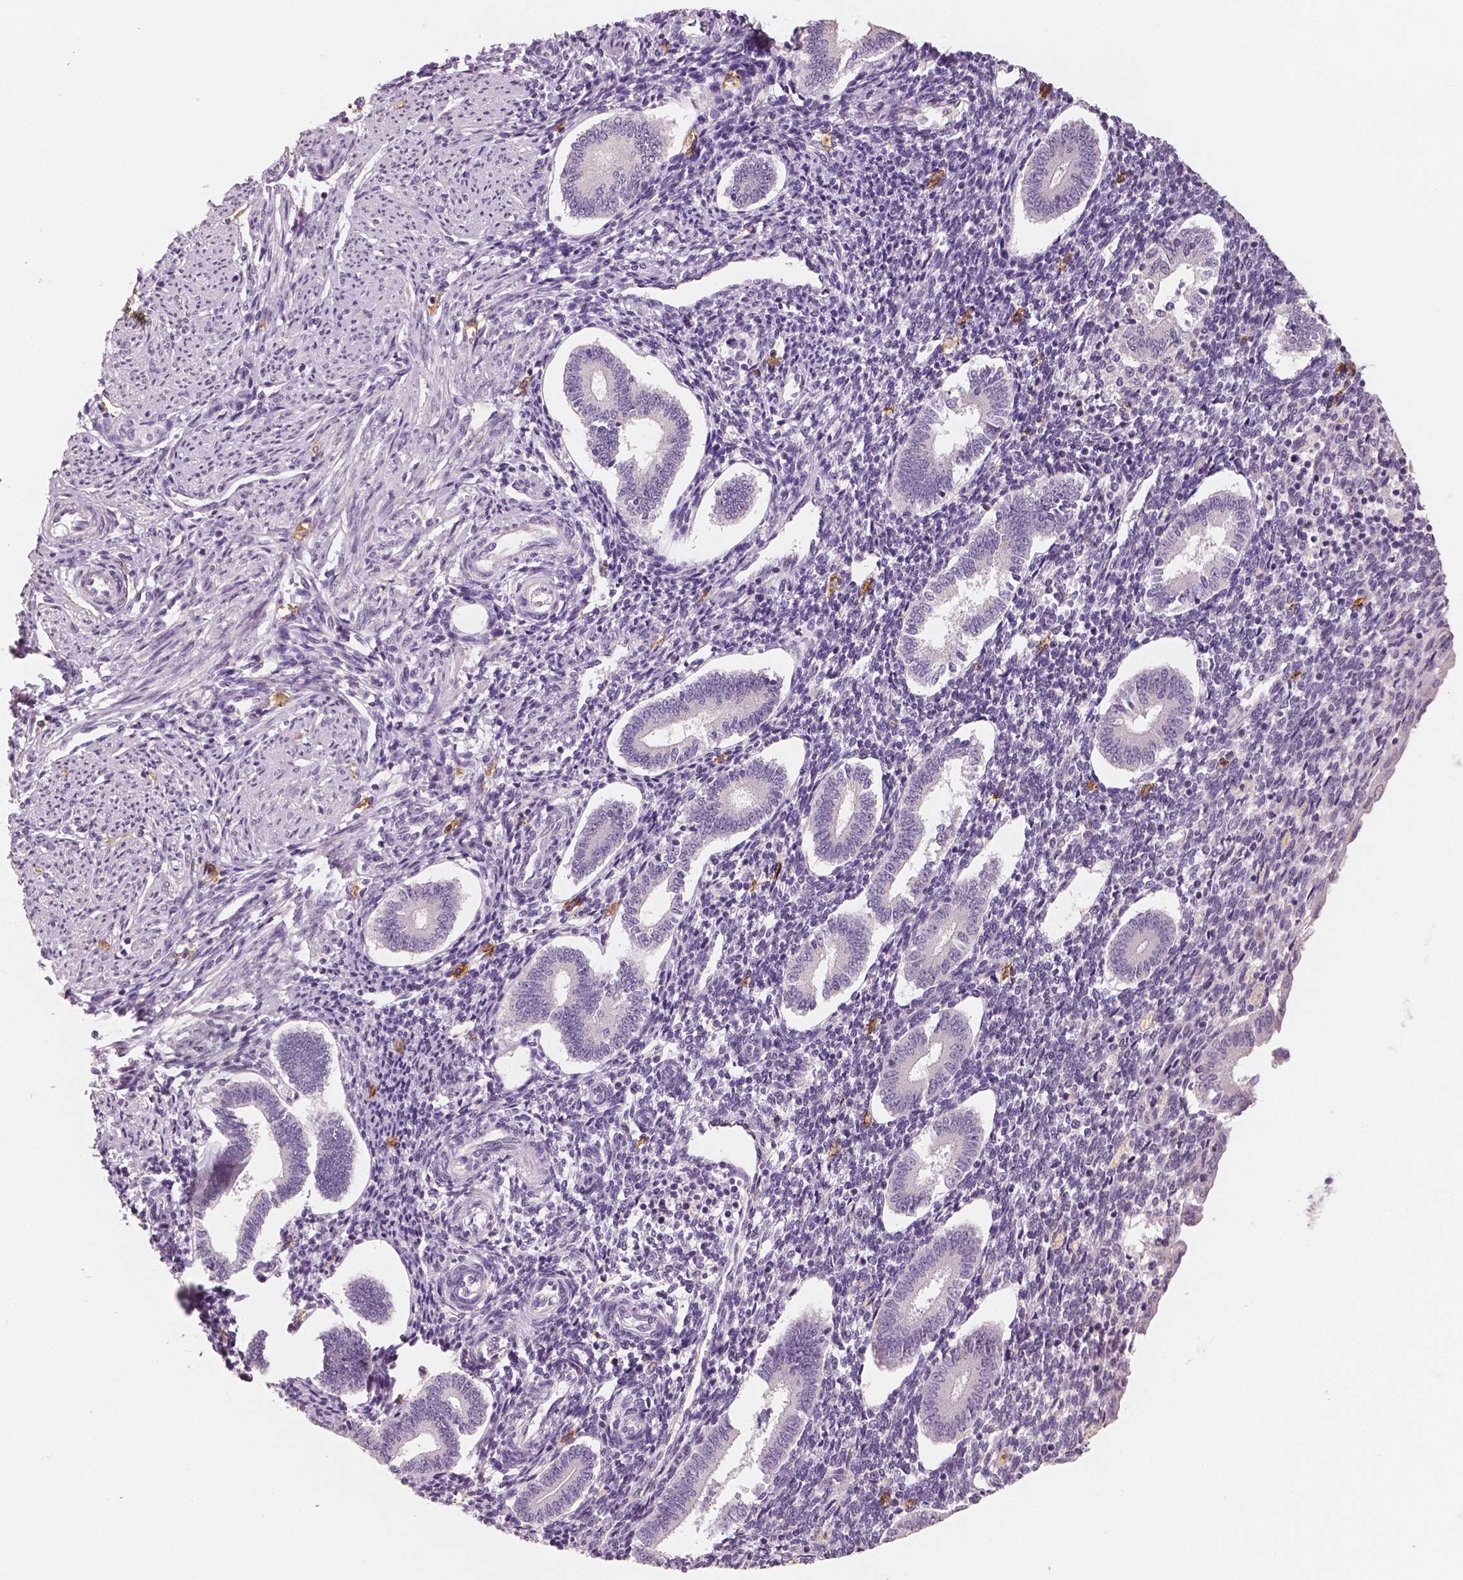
{"staining": {"intensity": "negative", "quantity": "none", "location": "none"}, "tissue": "endometrium", "cell_type": "Cells in endometrial stroma", "image_type": "normal", "snomed": [{"axis": "morphology", "description": "Normal tissue, NOS"}, {"axis": "topography", "description": "Endometrium"}], "caption": "DAB immunohistochemical staining of normal human endometrium shows no significant positivity in cells in endometrial stroma. (DAB immunohistochemistry (IHC) with hematoxylin counter stain).", "gene": "KIT", "patient": {"sex": "female", "age": 40}}